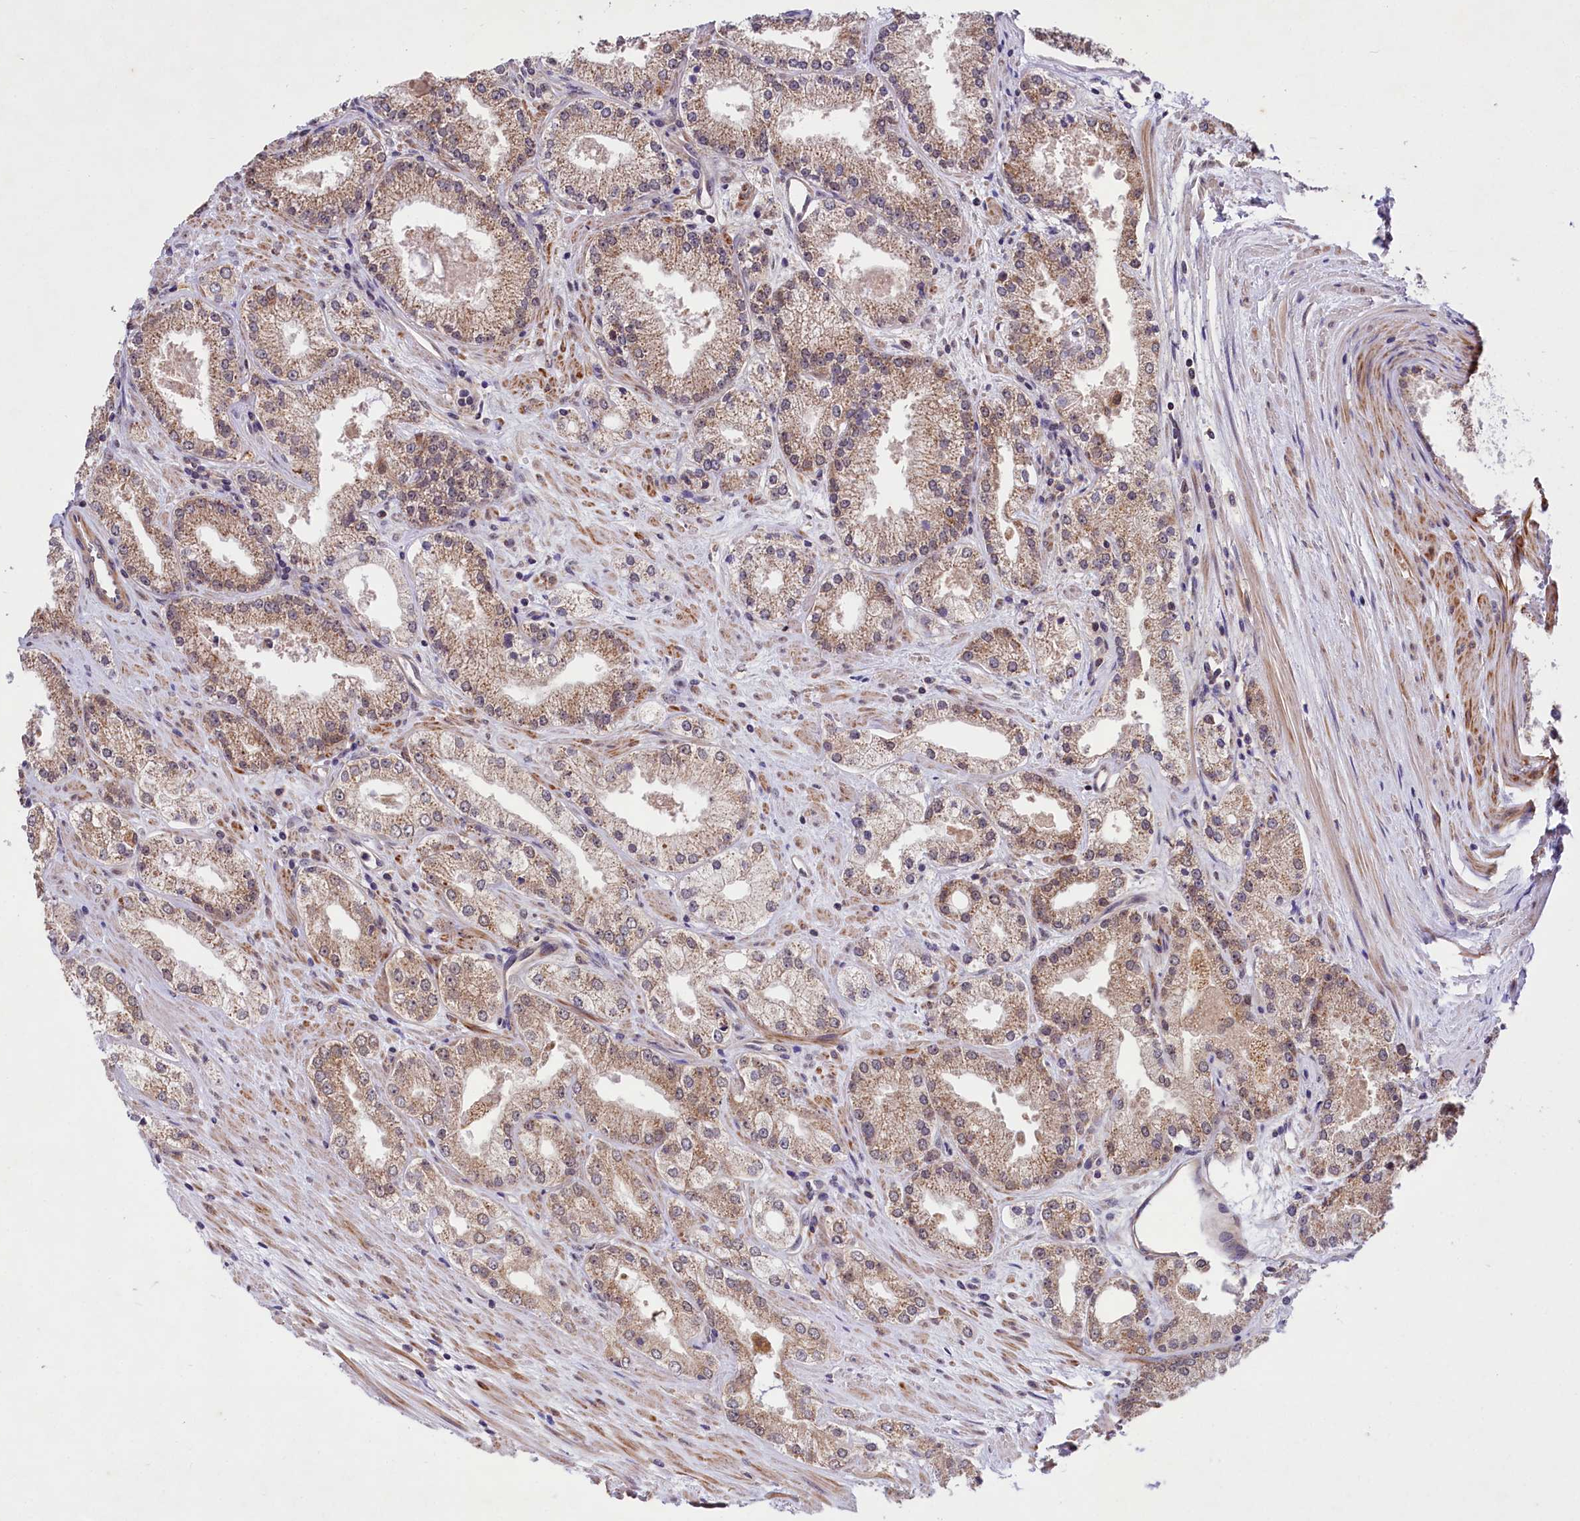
{"staining": {"intensity": "moderate", "quantity": ">75%", "location": "cytoplasmic/membranous,nuclear"}, "tissue": "prostate cancer", "cell_type": "Tumor cells", "image_type": "cancer", "snomed": [{"axis": "morphology", "description": "Adenocarcinoma, Low grade"}, {"axis": "topography", "description": "Prostate"}], "caption": "DAB immunohistochemical staining of prostate cancer exhibits moderate cytoplasmic/membranous and nuclear protein staining in about >75% of tumor cells. (DAB = brown stain, brightfield microscopy at high magnification).", "gene": "UBE3A", "patient": {"sex": "male", "age": 69}}